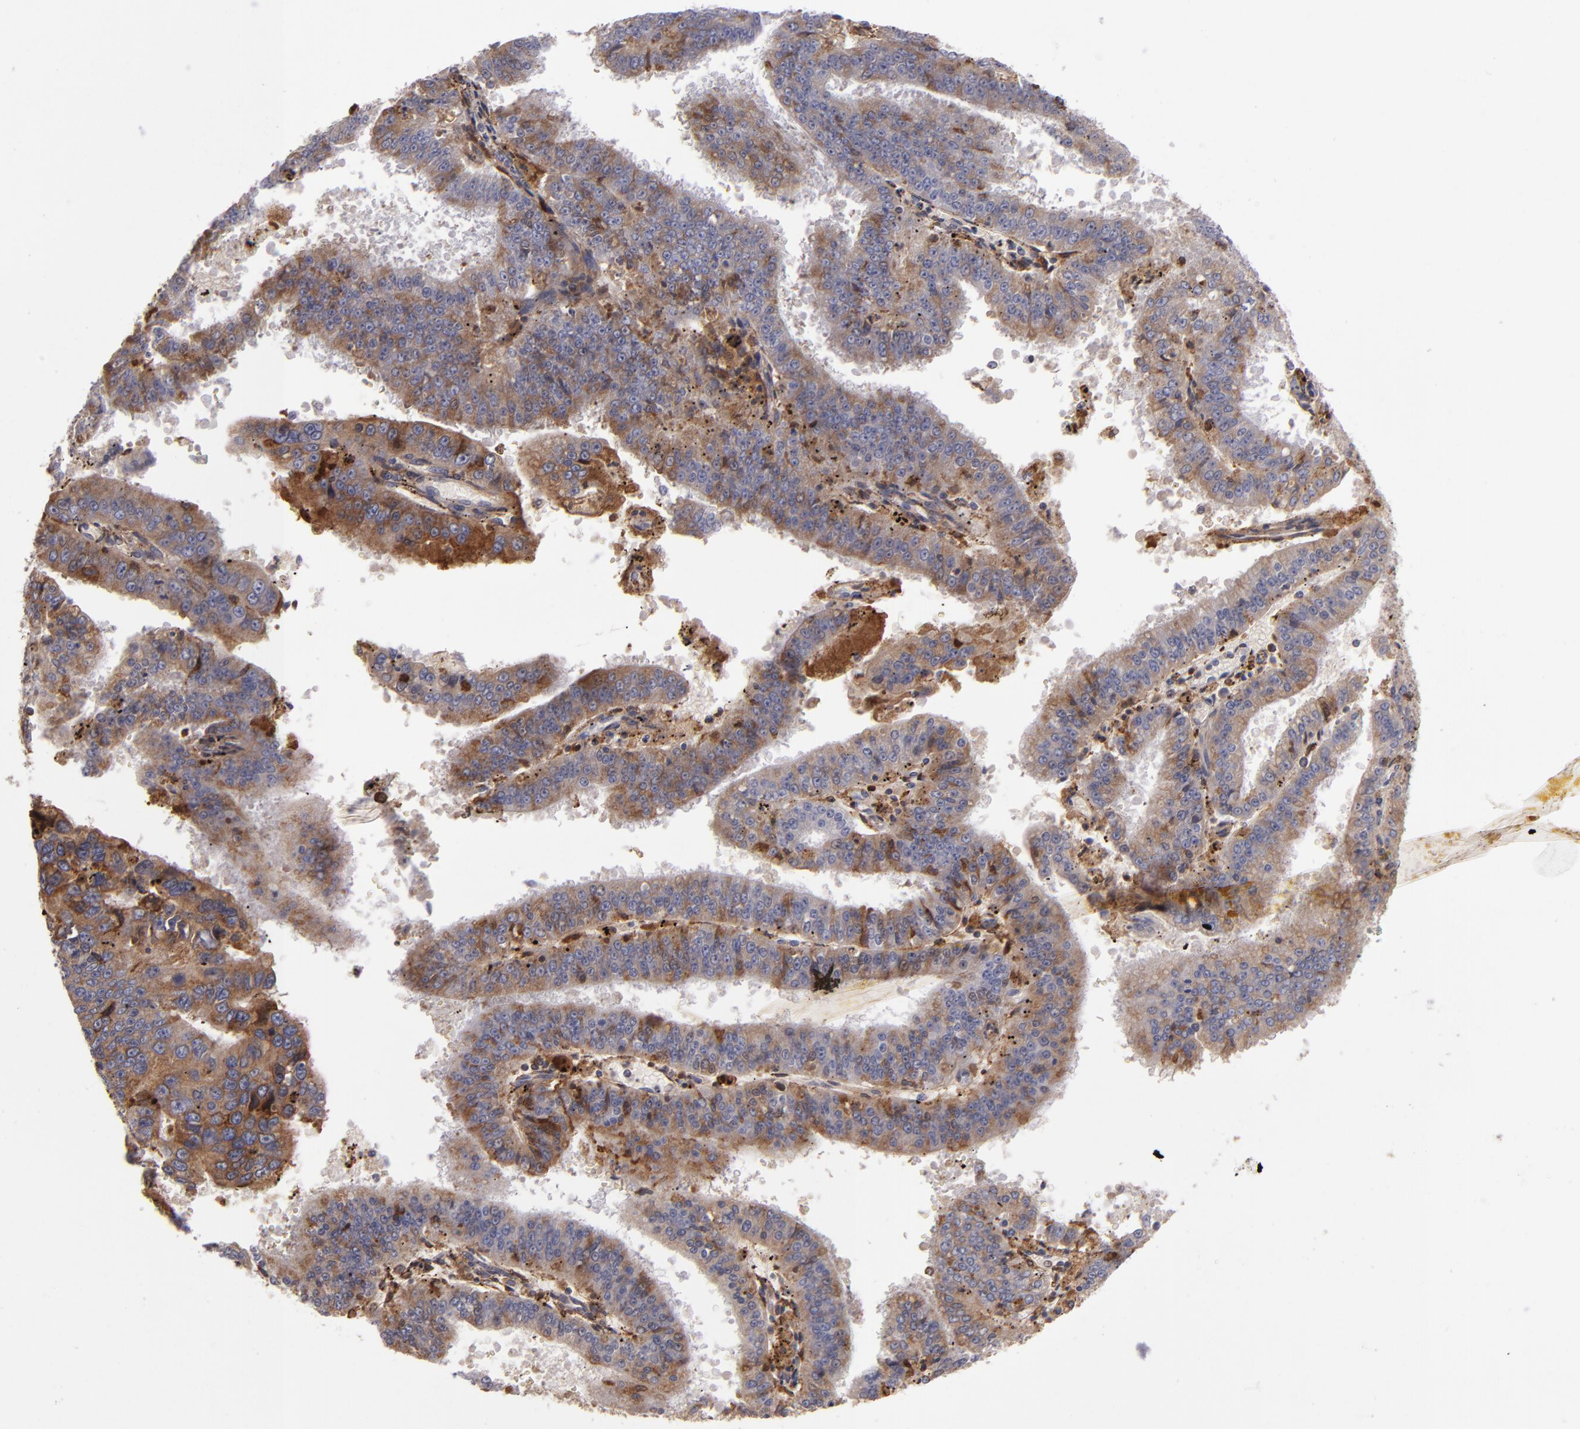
{"staining": {"intensity": "moderate", "quantity": ">75%", "location": "cytoplasmic/membranous"}, "tissue": "endometrial cancer", "cell_type": "Tumor cells", "image_type": "cancer", "snomed": [{"axis": "morphology", "description": "Adenocarcinoma, NOS"}, {"axis": "topography", "description": "Endometrium"}], "caption": "Endometrial cancer tissue displays moderate cytoplasmic/membranous staining in approximately >75% of tumor cells", "gene": "CFB", "patient": {"sex": "female", "age": 66}}